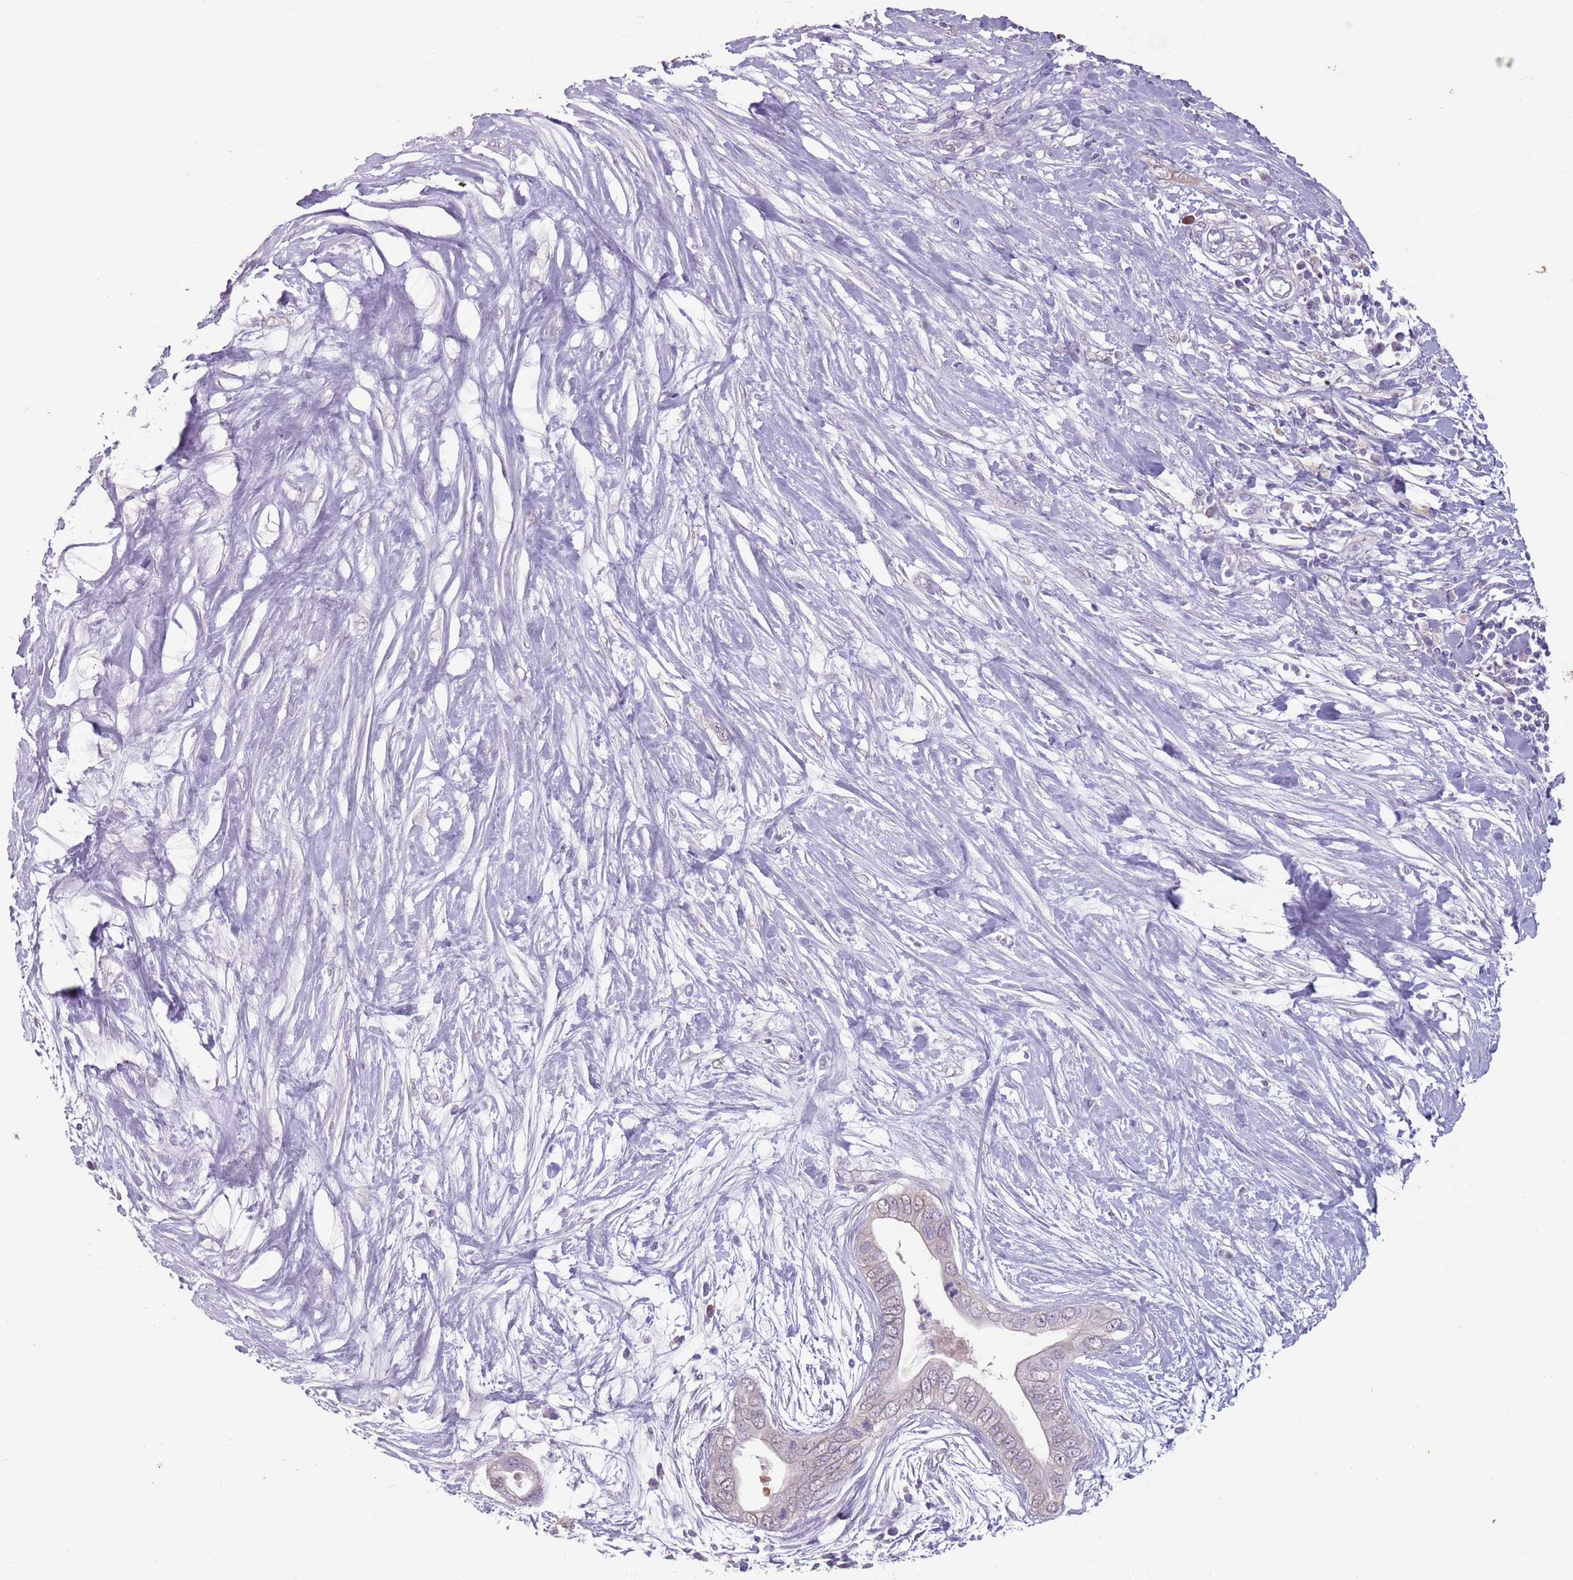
{"staining": {"intensity": "negative", "quantity": "none", "location": "none"}, "tissue": "pancreatic cancer", "cell_type": "Tumor cells", "image_type": "cancer", "snomed": [{"axis": "morphology", "description": "Adenocarcinoma, NOS"}, {"axis": "topography", "description": "Pancreas"}], "caption": "There is no significant positivity in tumor cells of pancreatic cancer (adenocarcinoma).", "gene": "STYK1", "patient": {"sex": "male", "age": 75}}